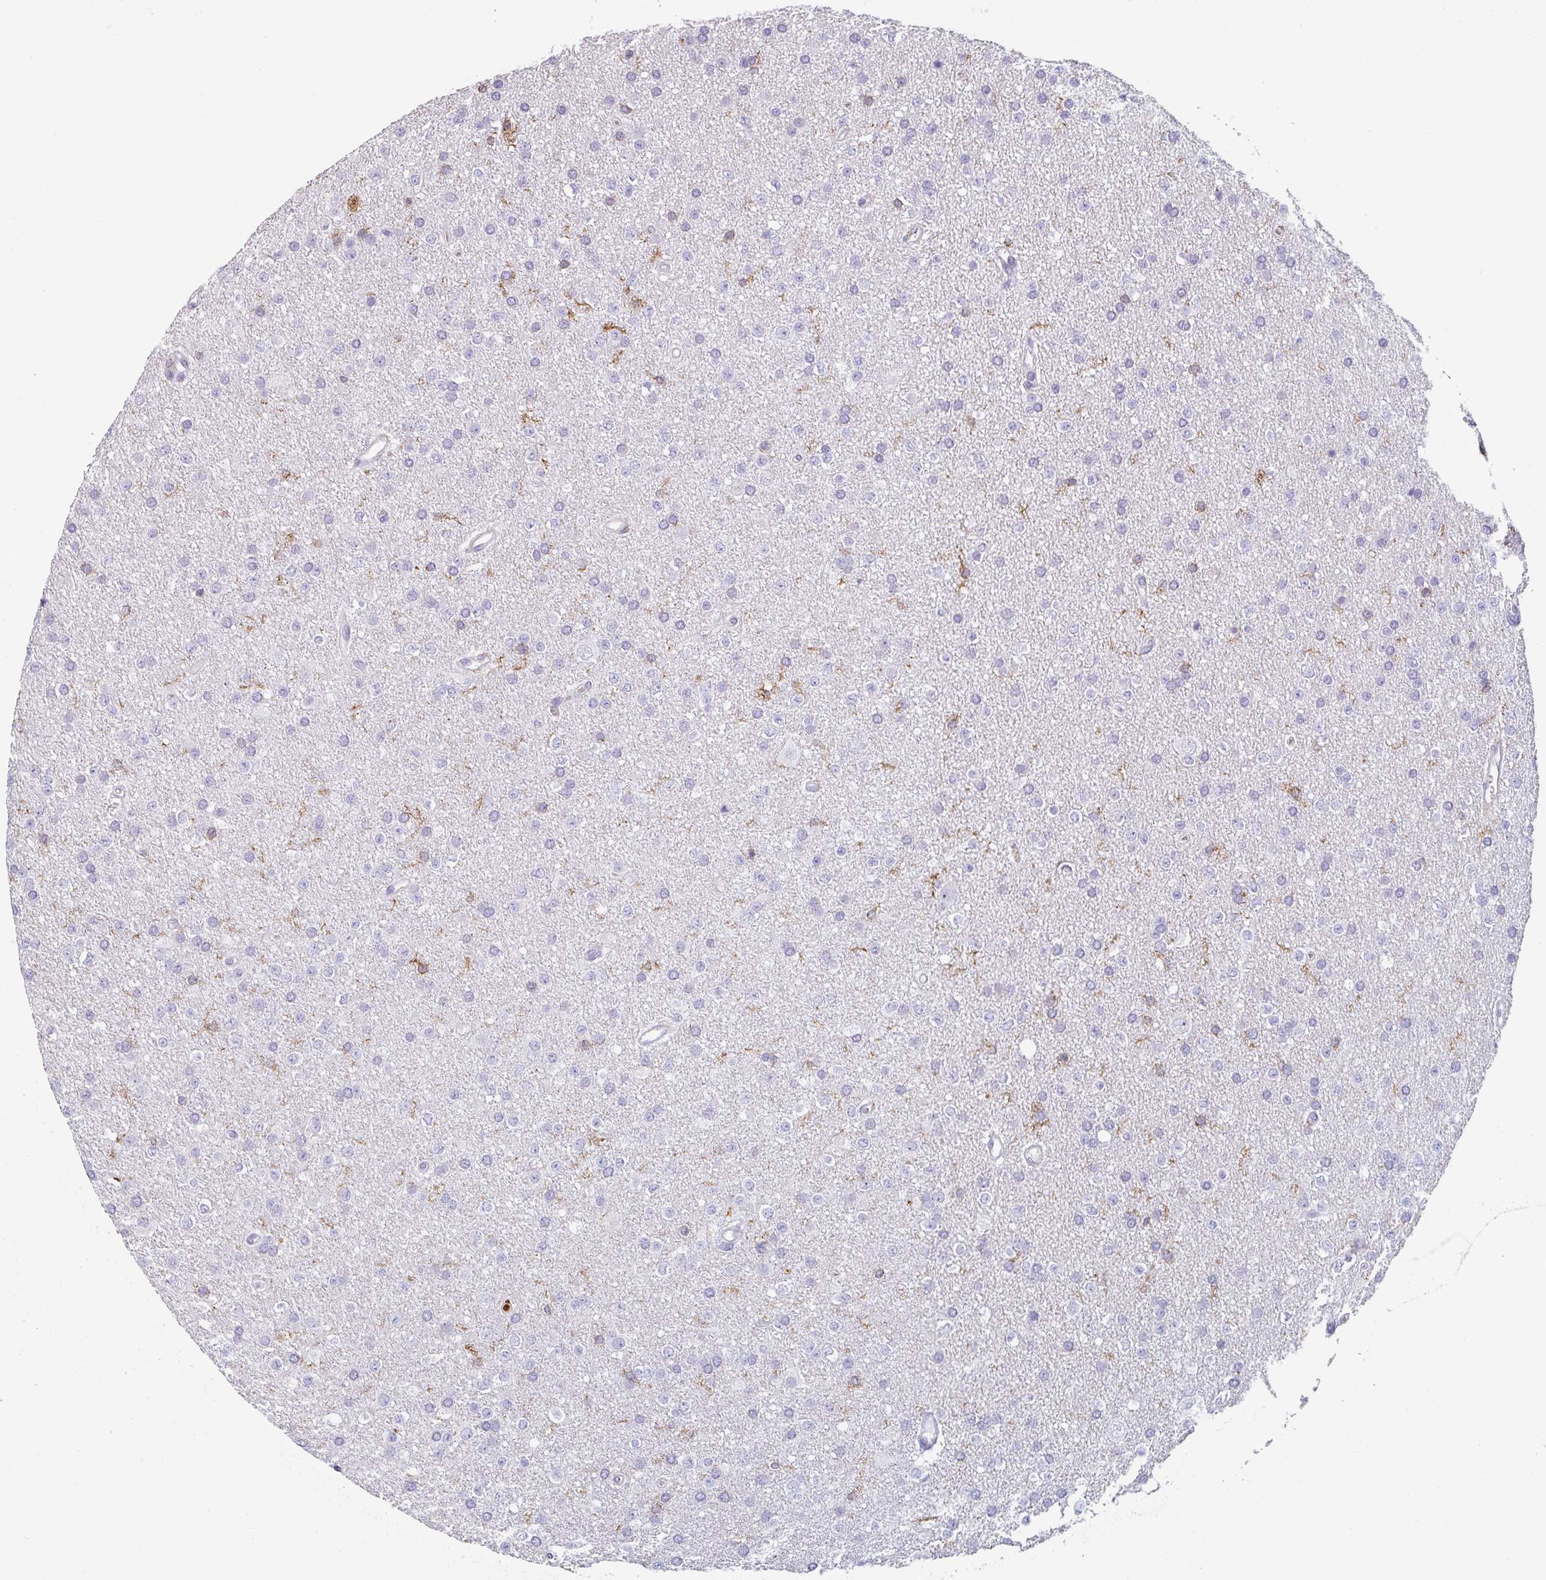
{"staining": {"intensity": "negative", "quantity": "none", "location": "none"}, "tissue": "glioma", "cell_type": "Tumor cells", "image_type": "cancer", "snomed": [{"axis": "morphology", "description": "Glioma, malignant, Low grade"}, {"axis": "topography", "description": "Brain"}], "caption": "Immunohistochemical staining of glioma reveals no significant staining in tumor cells. The staining was performed using DAB to visualize the protein expression in brown, while the nuclei were stained in blue with hematoxylin (Magnification: 20x).", "gene": "EXOSC5", "patient": {"sex": "female", "age": 34}}